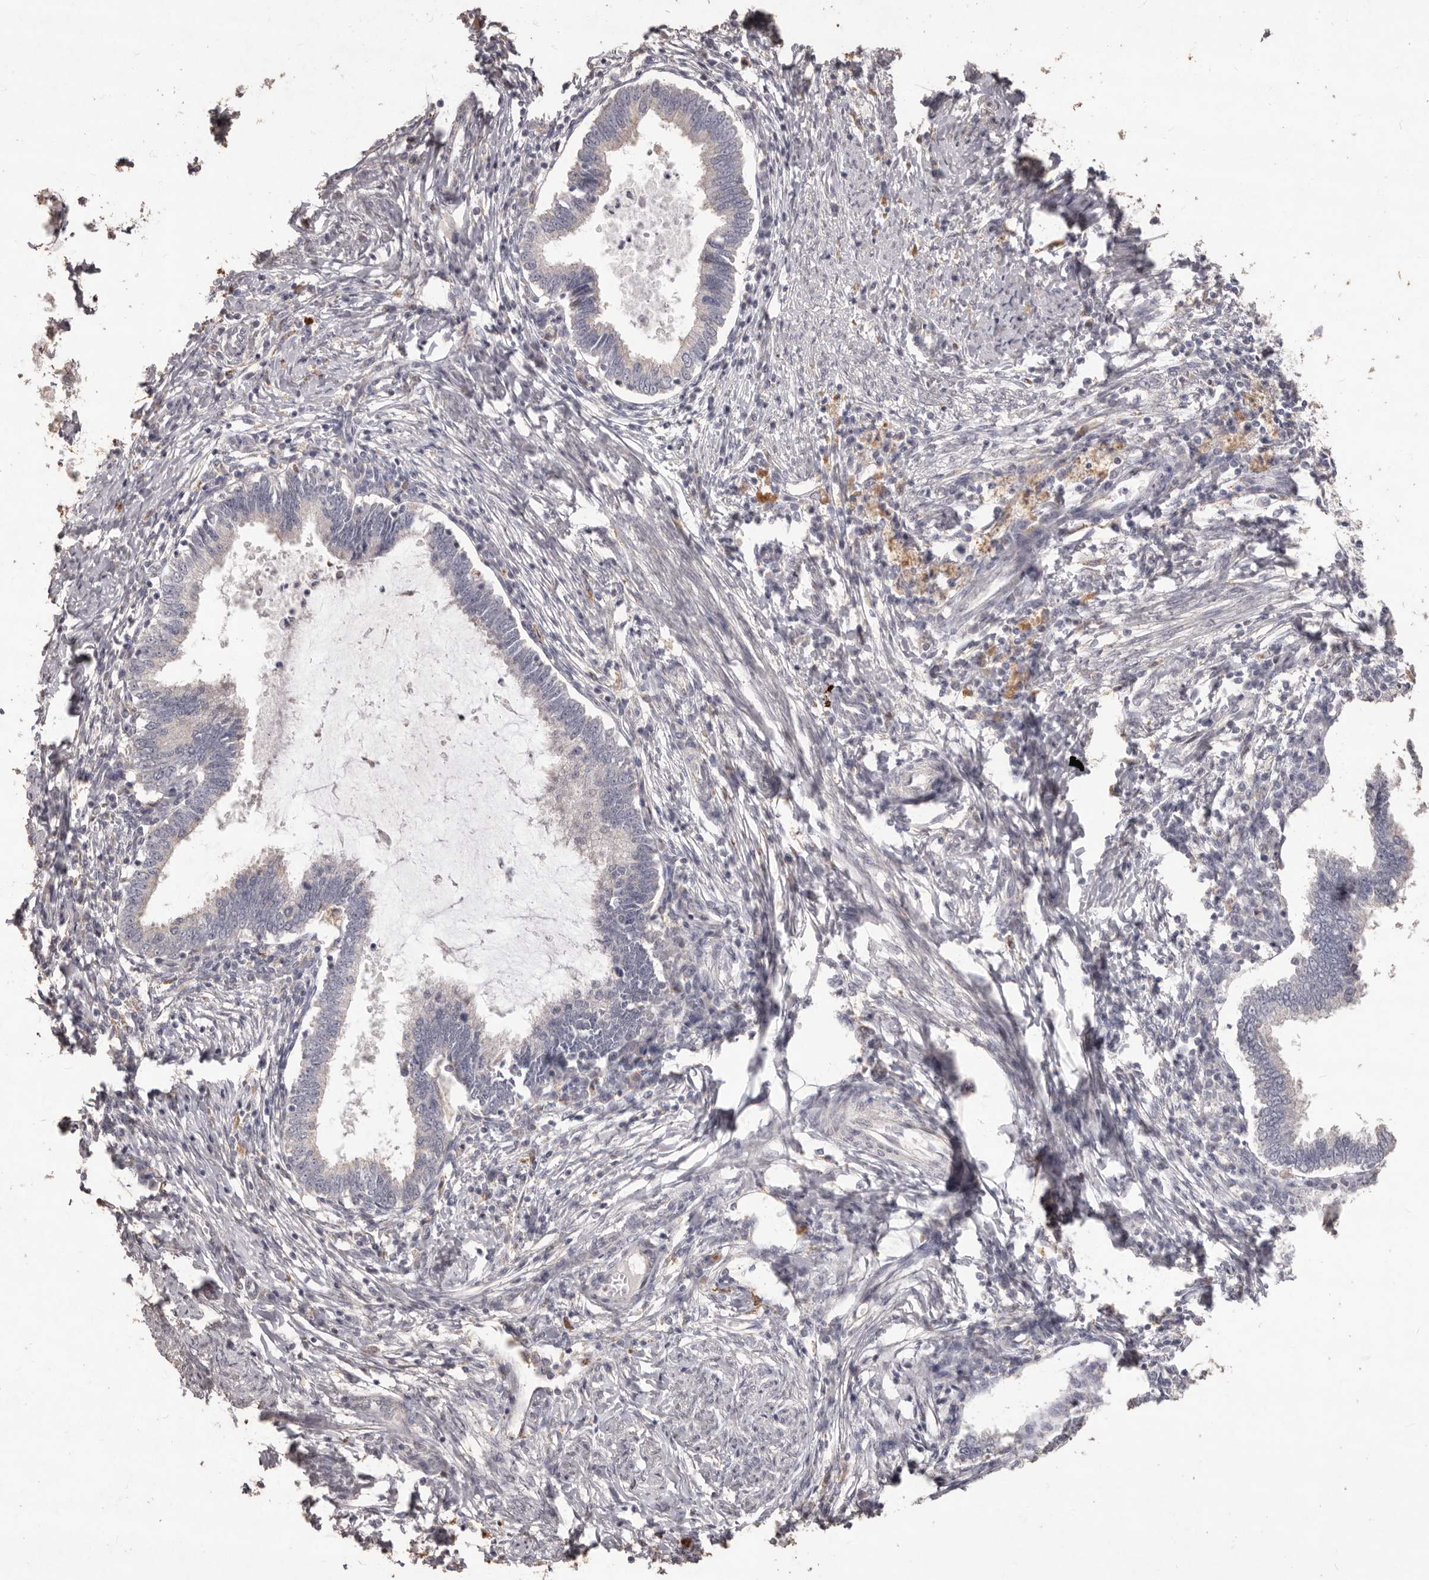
{"staining": {"intensity": "negative", "quantity": "none", "location": "none"}, "tissue": "cervical cancer", "cell_type": "Tumor cells", "image_type": "cancer", "snomed": [{"axis": "morphology", "description": "Adenocarcinoma, NOS"}, {"axis": "topography", "description": "Cervix"}], "caption": "An IHC histopathology image of adenocarcinoma (cervical) is shown. There is no staining in tumor cells of adenocarcinoma (cervical).", "gene": "PRSS27", "patient": {"sex": "female", "age": 36}}